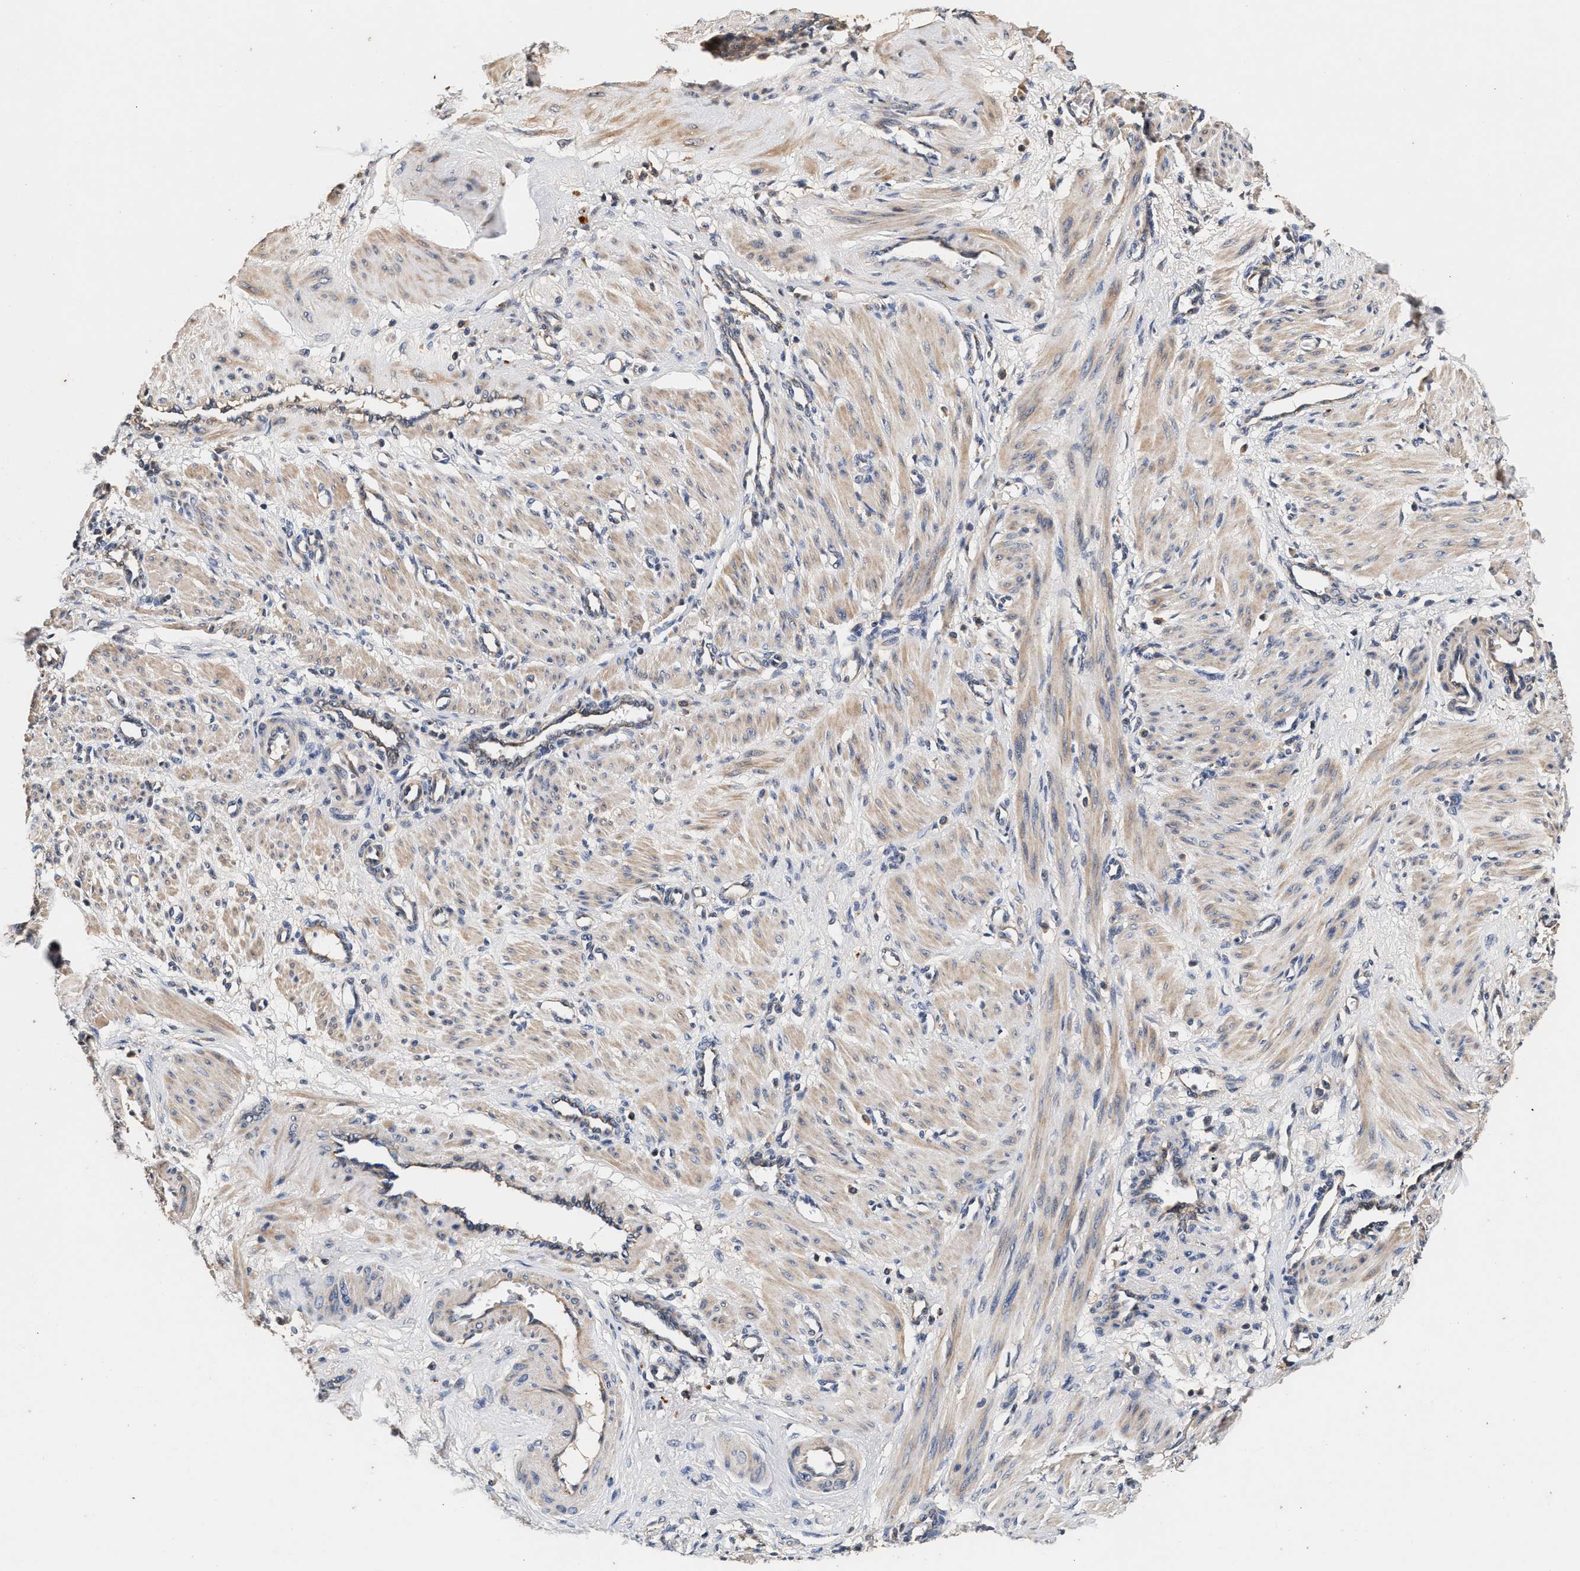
{"staining": {"intensity": "weak", "quantity": ">75%", "location": "cytoplasmic/membranous"}, "tissue": "smooth muscle", "cell_type": "Smooth muscle cells", "image_type": "normal", "snomed": [{"axis": "morphology", "description": "Normal tissue, NOS"}, {"axis": "topography", "description": "Endometrium"}], "caption": "Immunohistochemistry (IHC) (DAB) staining of normal human smooth muscle demonstrates weak cytoplasmic/membranous protein expression in approximately >75% of smooth muscle cells. (DAB (3,3'-diaminobenzidine) IHC with brightfield microscopy, high magnification).", "gene": "PTGR3", "patient": {"sex": "female", "age": 33}}